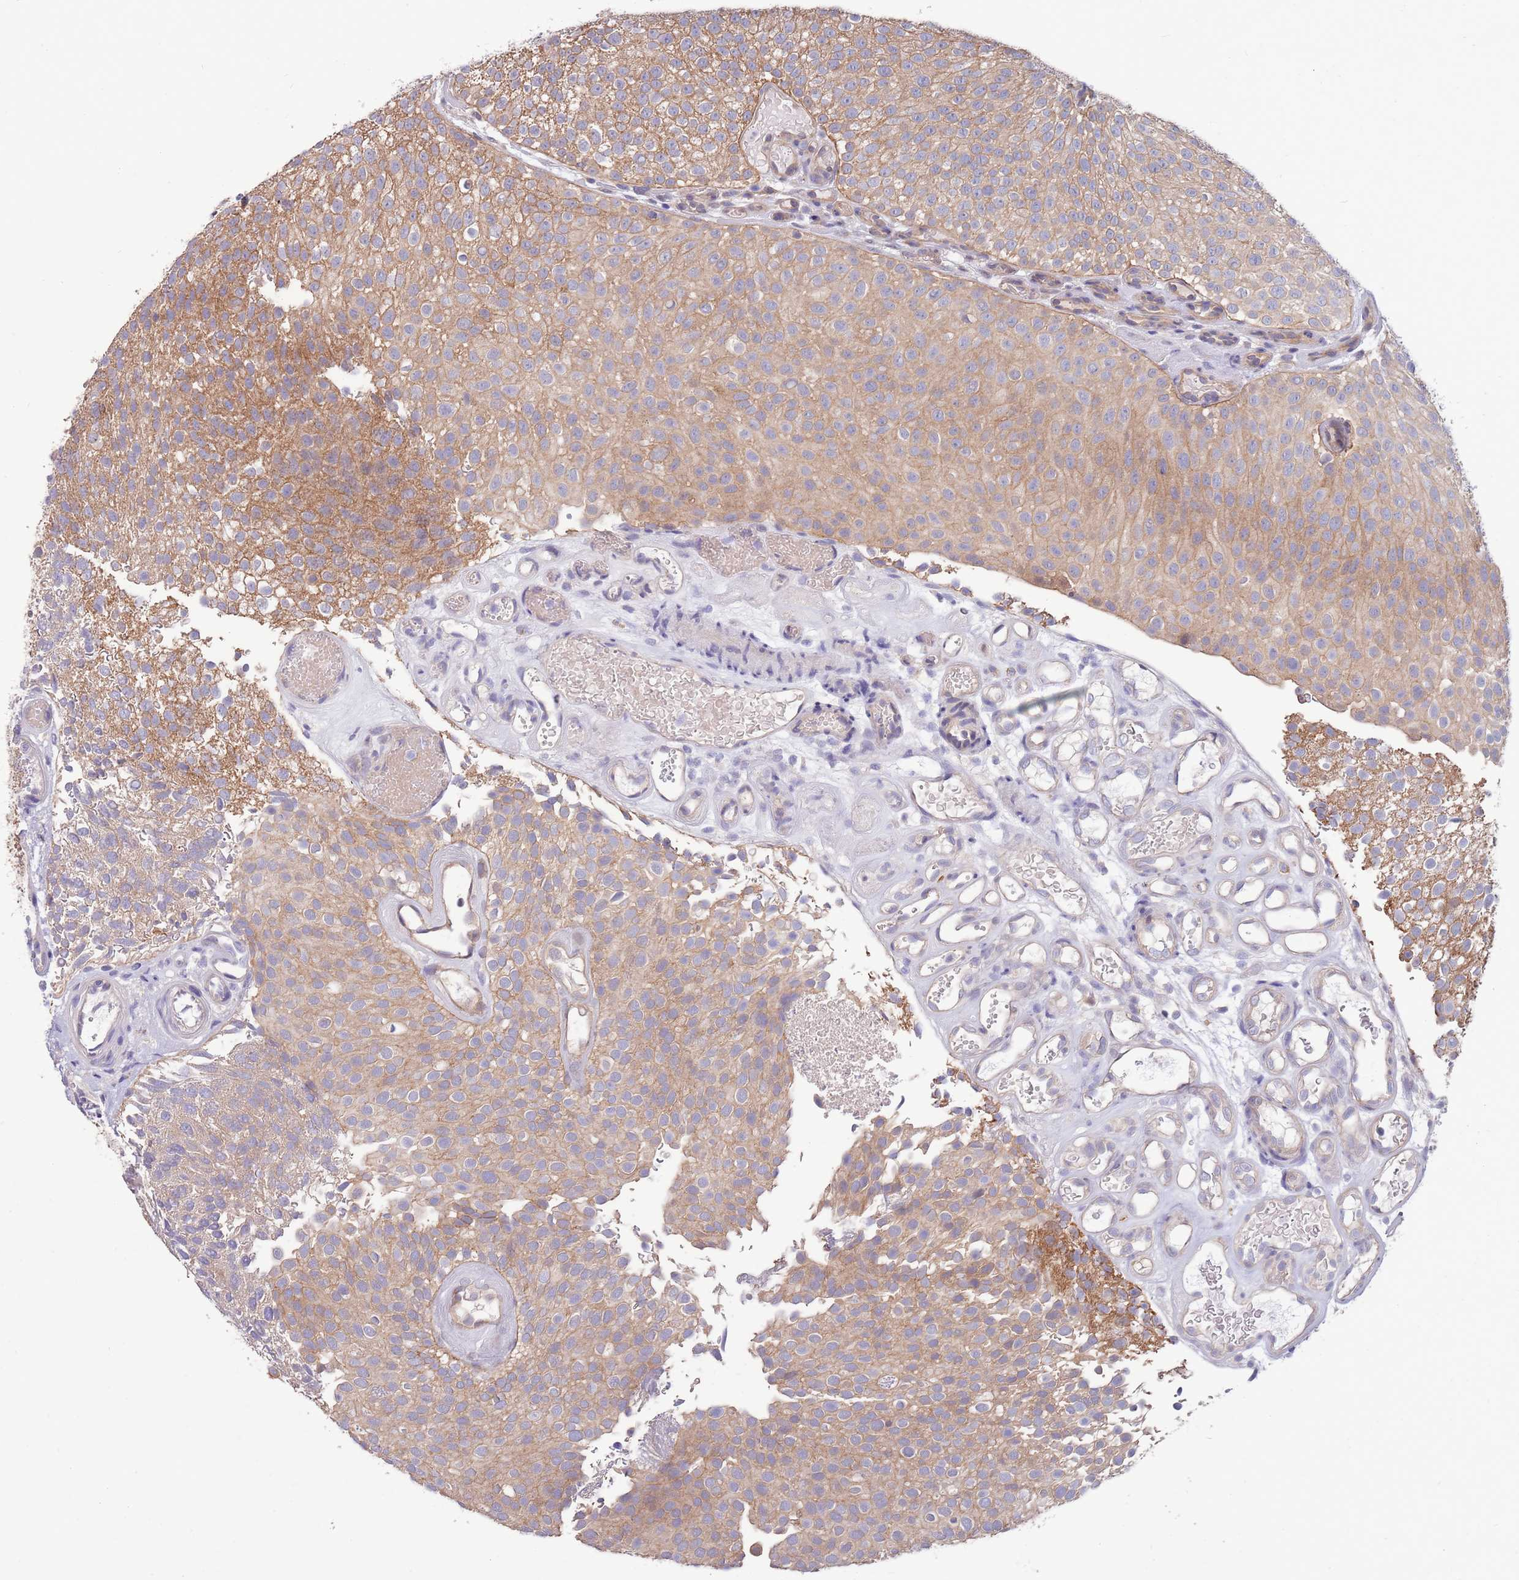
{"staining": {"intensity": "moderate", "quantity": ">75%", "location": "cytoplasmic/membranous"}, "tissue": "urothelial cancer", "cell_type": "Tumor cells", "image_type": "cancer", "snomed": [{"axis": "morphology", "description": "Urothelial carcinoma, Low grade"}, {"axis": "topography", "description": "Urinary bladder"}], "caption": "Immunohistochemistry image of low-grade urothelial carcinoma stained for a protein (brown), which shows medium levels of moderate cytoplasmic/membranous expression in approximately >75% of tumor cells.", "gene": "MARVELD2", "patient": {"sex": "male", "age": 78}}